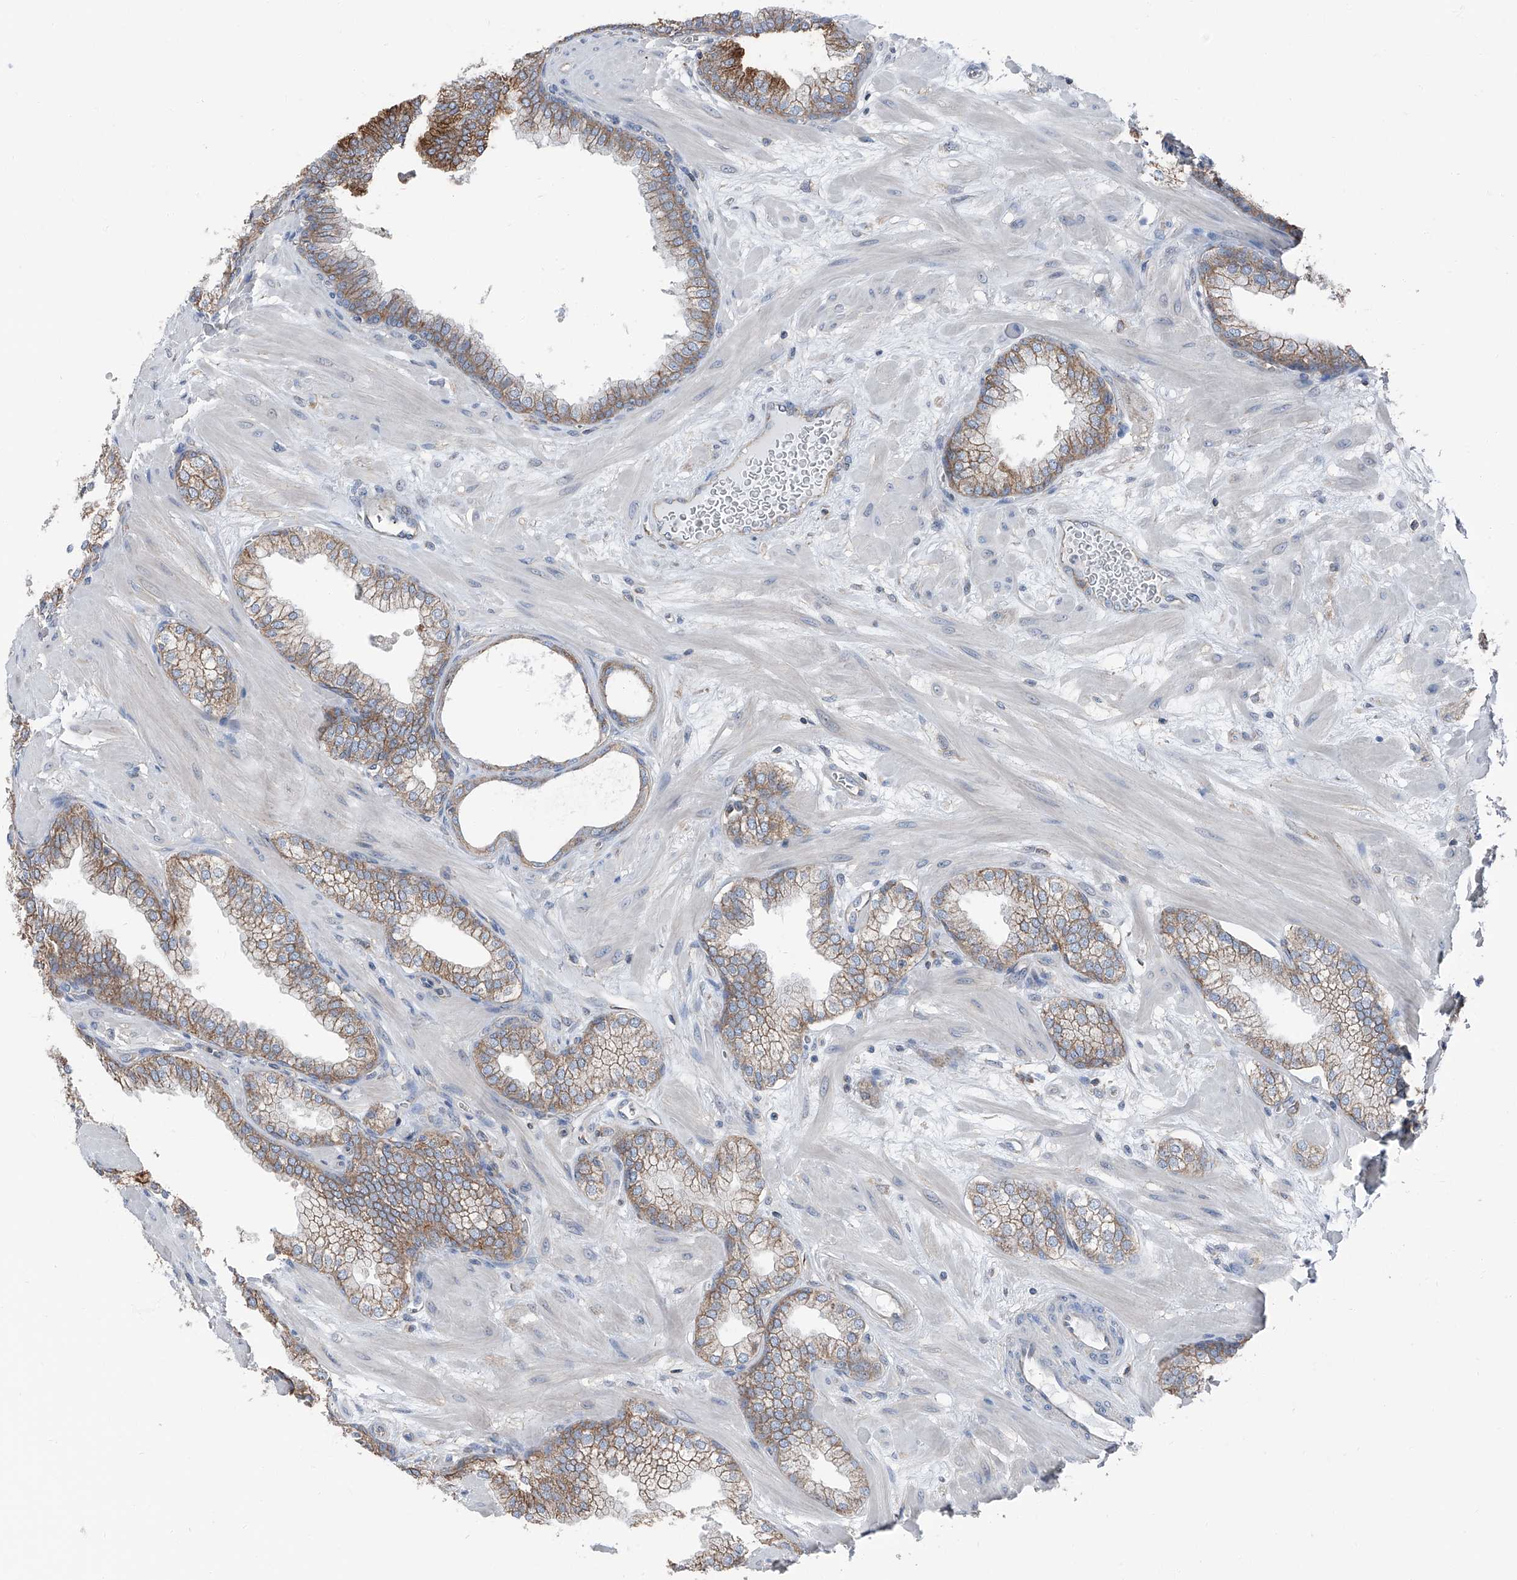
{"staining": {"intensity": "moderate", "quantity": "25%-75%", "location": "cytoplasmic/membranous"}, "tissue": "prostate", "cell_type": "Glandular cells", "image_type": "normal", "snomed": [{"axis": "morphology", "description": "Normal tissue, NOS"}, {"axis": "morphology", "description": "Urothelial carcinoma, Low grade"}, {"axis": "topography", "description": "Urinary bladder"}, {"axis": "topography", "description": "Prostate"}], "caption": "Brown immunohistochemical staining in benign prostate demonstrates moderate cytoplasmic/membranous staining in approximately 25%-75% of glandular cells. (DAB (3,3'-diaminobenzidine) IHC, brown staining for protein, blue staining for nuclei).", "gene": "GPR142", "patient": {"sex": "male", "age": 60}}